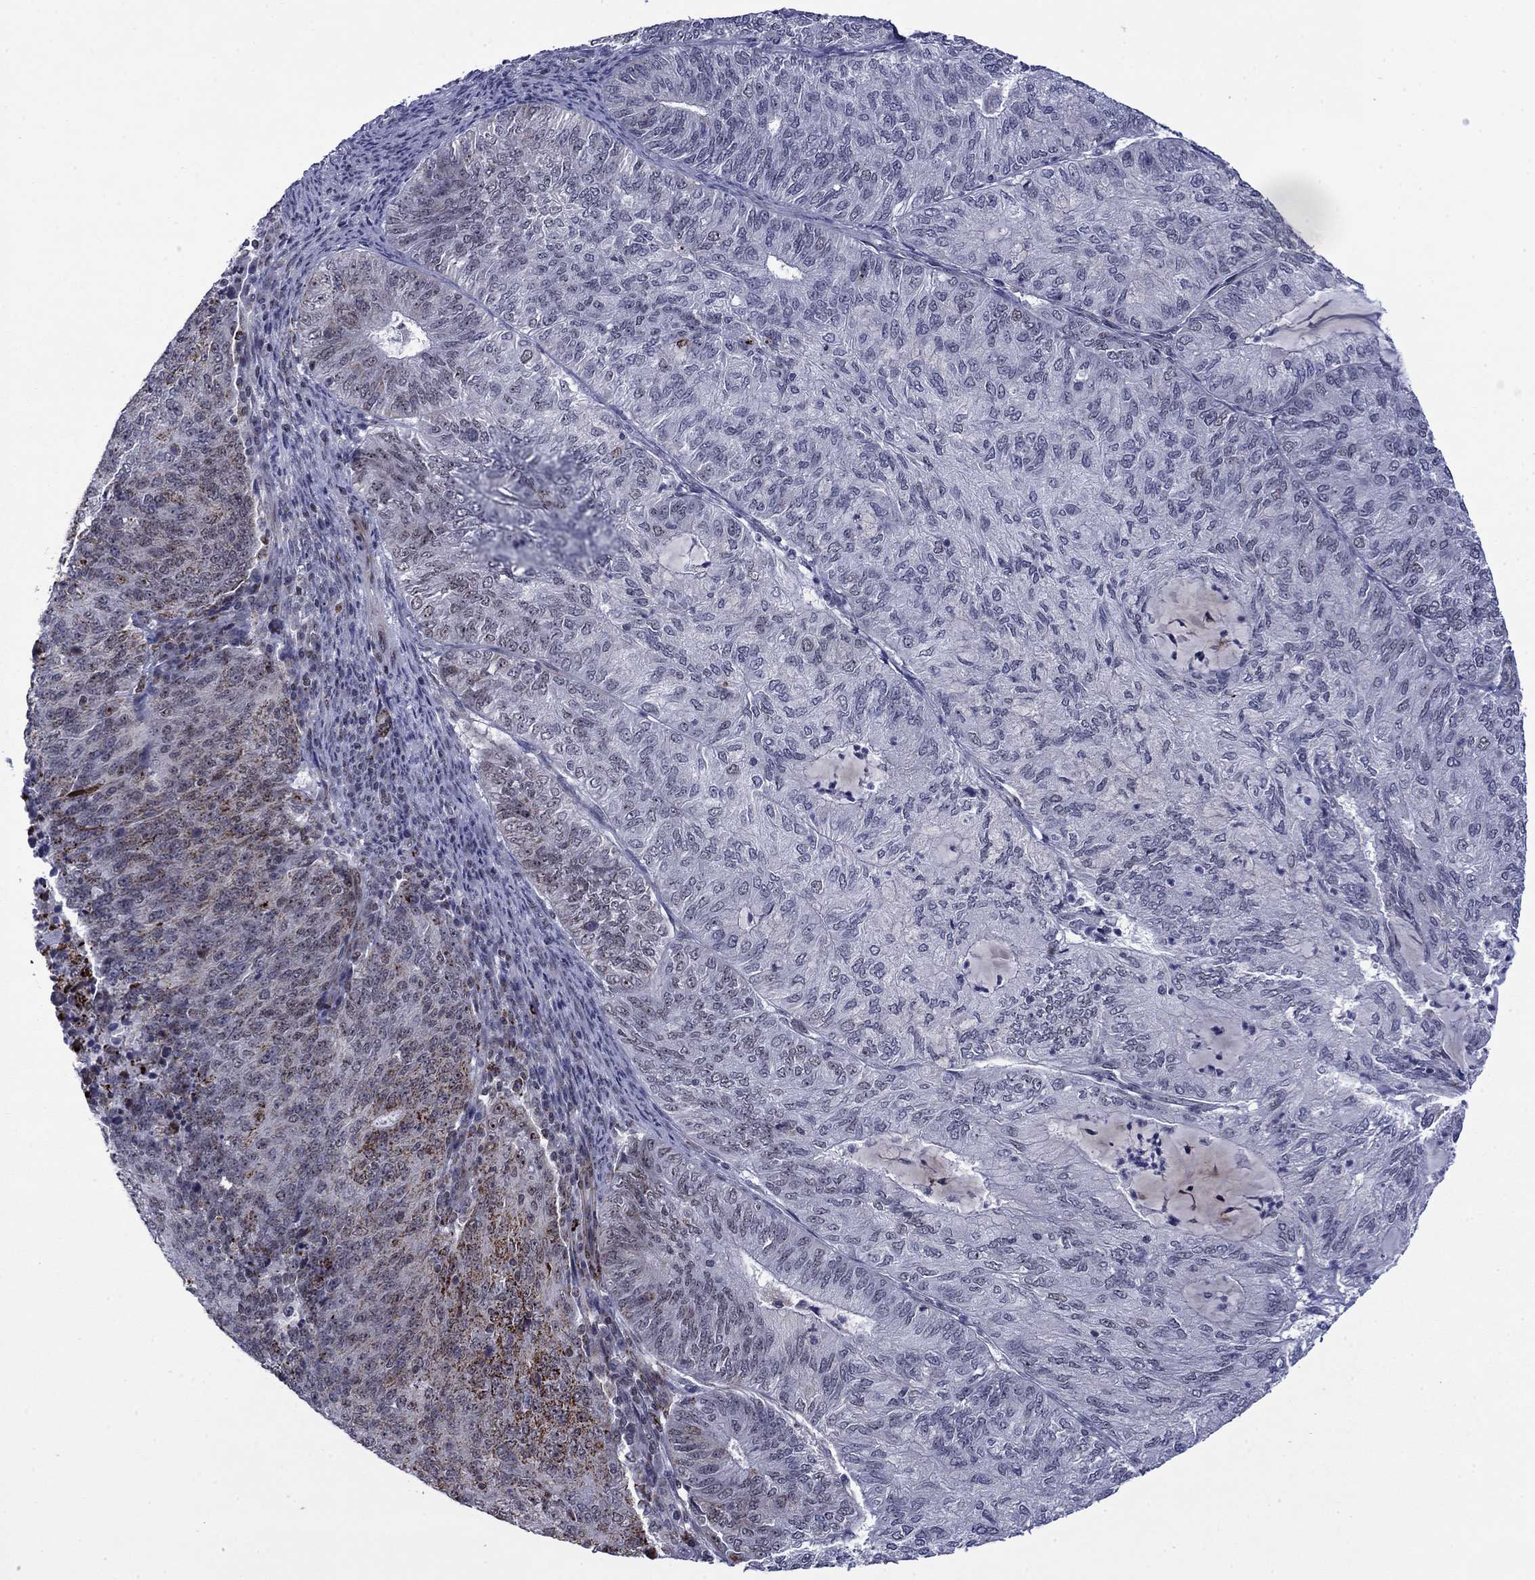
{"staining": {"intensity": "moderate", "quantity": "<25%", "location": "cytoplasmic/membranous"}, "tissue": "endometrial cancer", "cell_type": "Tumor cells", "image_type": "cancer", "snomed": [{"axis": "morphology", "description": "Adenocarcinoma, NOS"}, {"axis": "topography", "description": "Endometrium"}], "caption": "This image exhibits immunohistochemistry (IHC) staining of endometrial cancer (adenocarcinoma), with low moderate cytoplasmic/membranous staining in approximately <25% of tumor cells.", "gene": "SURF2", "patient": {"sex": "female", "age": 82}}